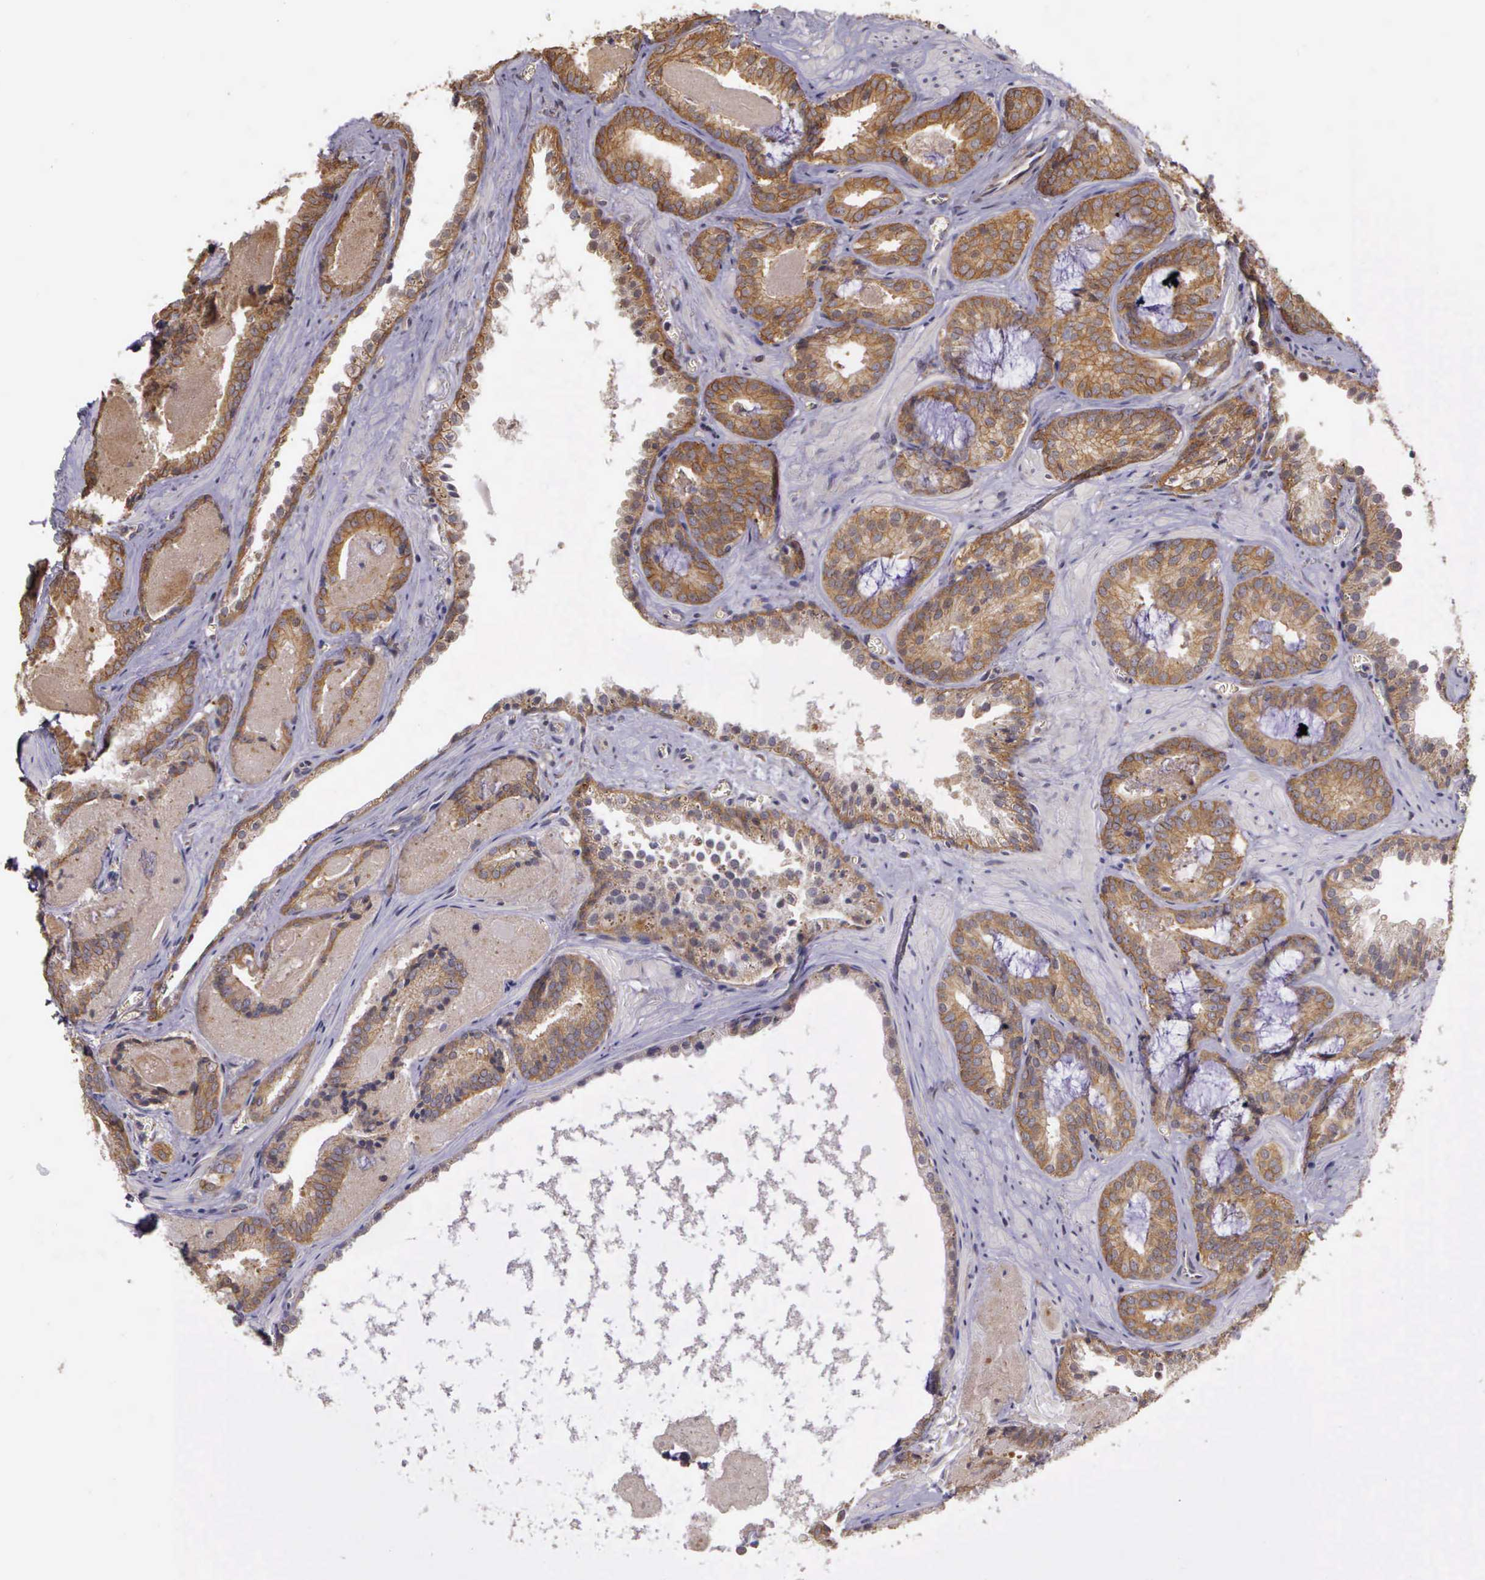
{"staining": {"intensity": "moderate", "quantity": ">75%", "location": "cytoplasmic/membranous"}, "tissue": "prostate cancer", "cell_type": "Tumor cells", "image_type": "cancer", "snomed": [{"axis": "morphology", "description": "Adenocarcinoma, Medium grade"}, {"axis": "topography", "description": "Prostate"}], "caption": "DAB immunohistochemical staining of human prostate adenocarcinoma (medium-grade) reveals moderate cytoplasmic/membranous protein expression in approximately >75% of tumor cells.", "gene": "EIF5", "patient": {"sex": "male", "age": 64}}